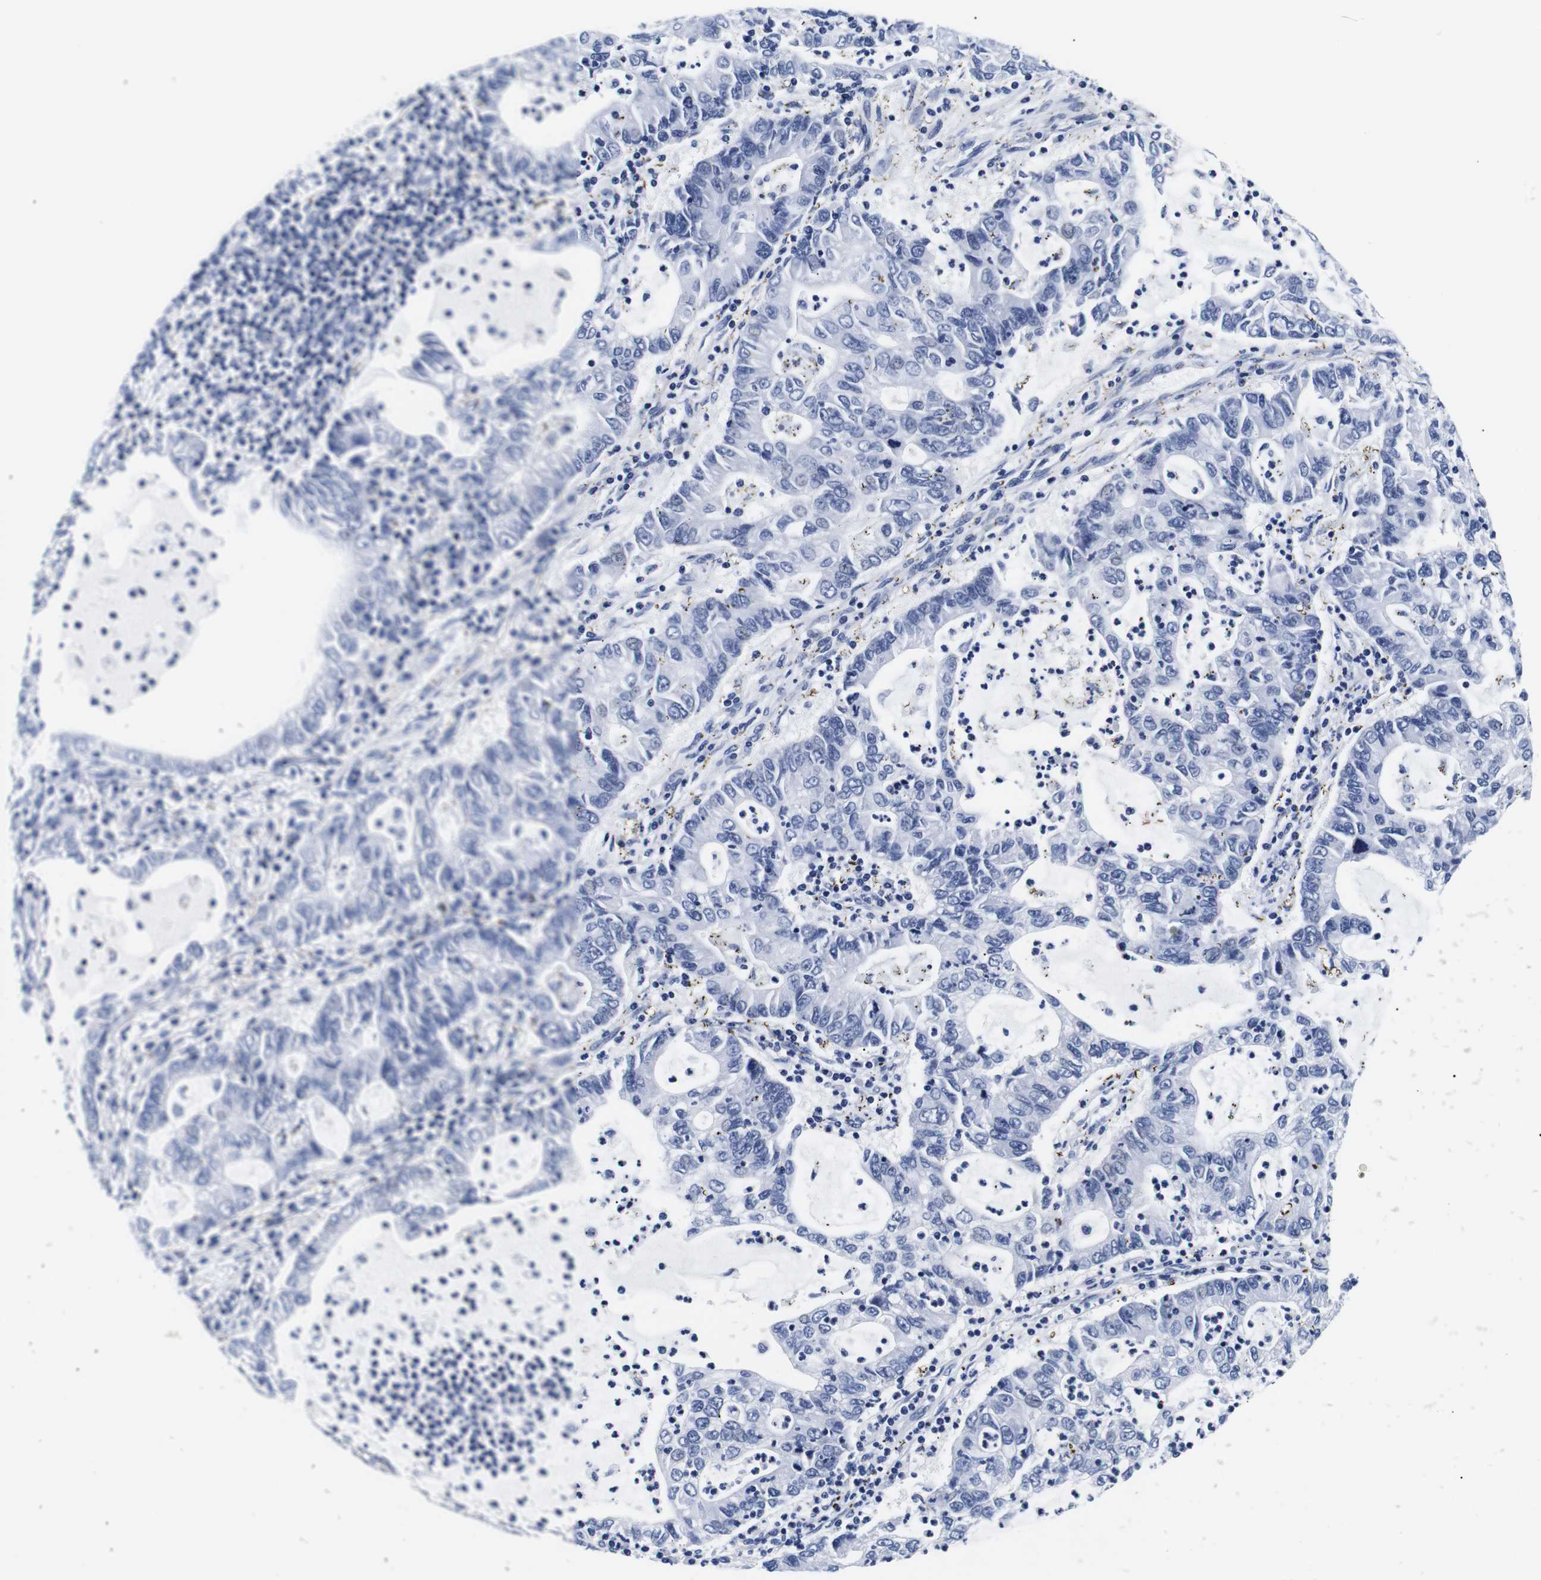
{"staining": {"intensity": "negative", "quantity": "none", "location": "none"}, "tissue": "lung cancer", "cell_type": "Tumor cells", "image_type": "cancer", "snomed": [{"axis": "morphology", "description": "Adenocarcinoma, NOS"}, {"axis": "topography", "description": "Lung"}], "caption": "A high-resolution photomicrograph shows IHC staining of lung cancer, which exhibits no significant positivity in tumor cells.", "gene": "GAP43", "patient": {"sex": "female", "age": 51}}